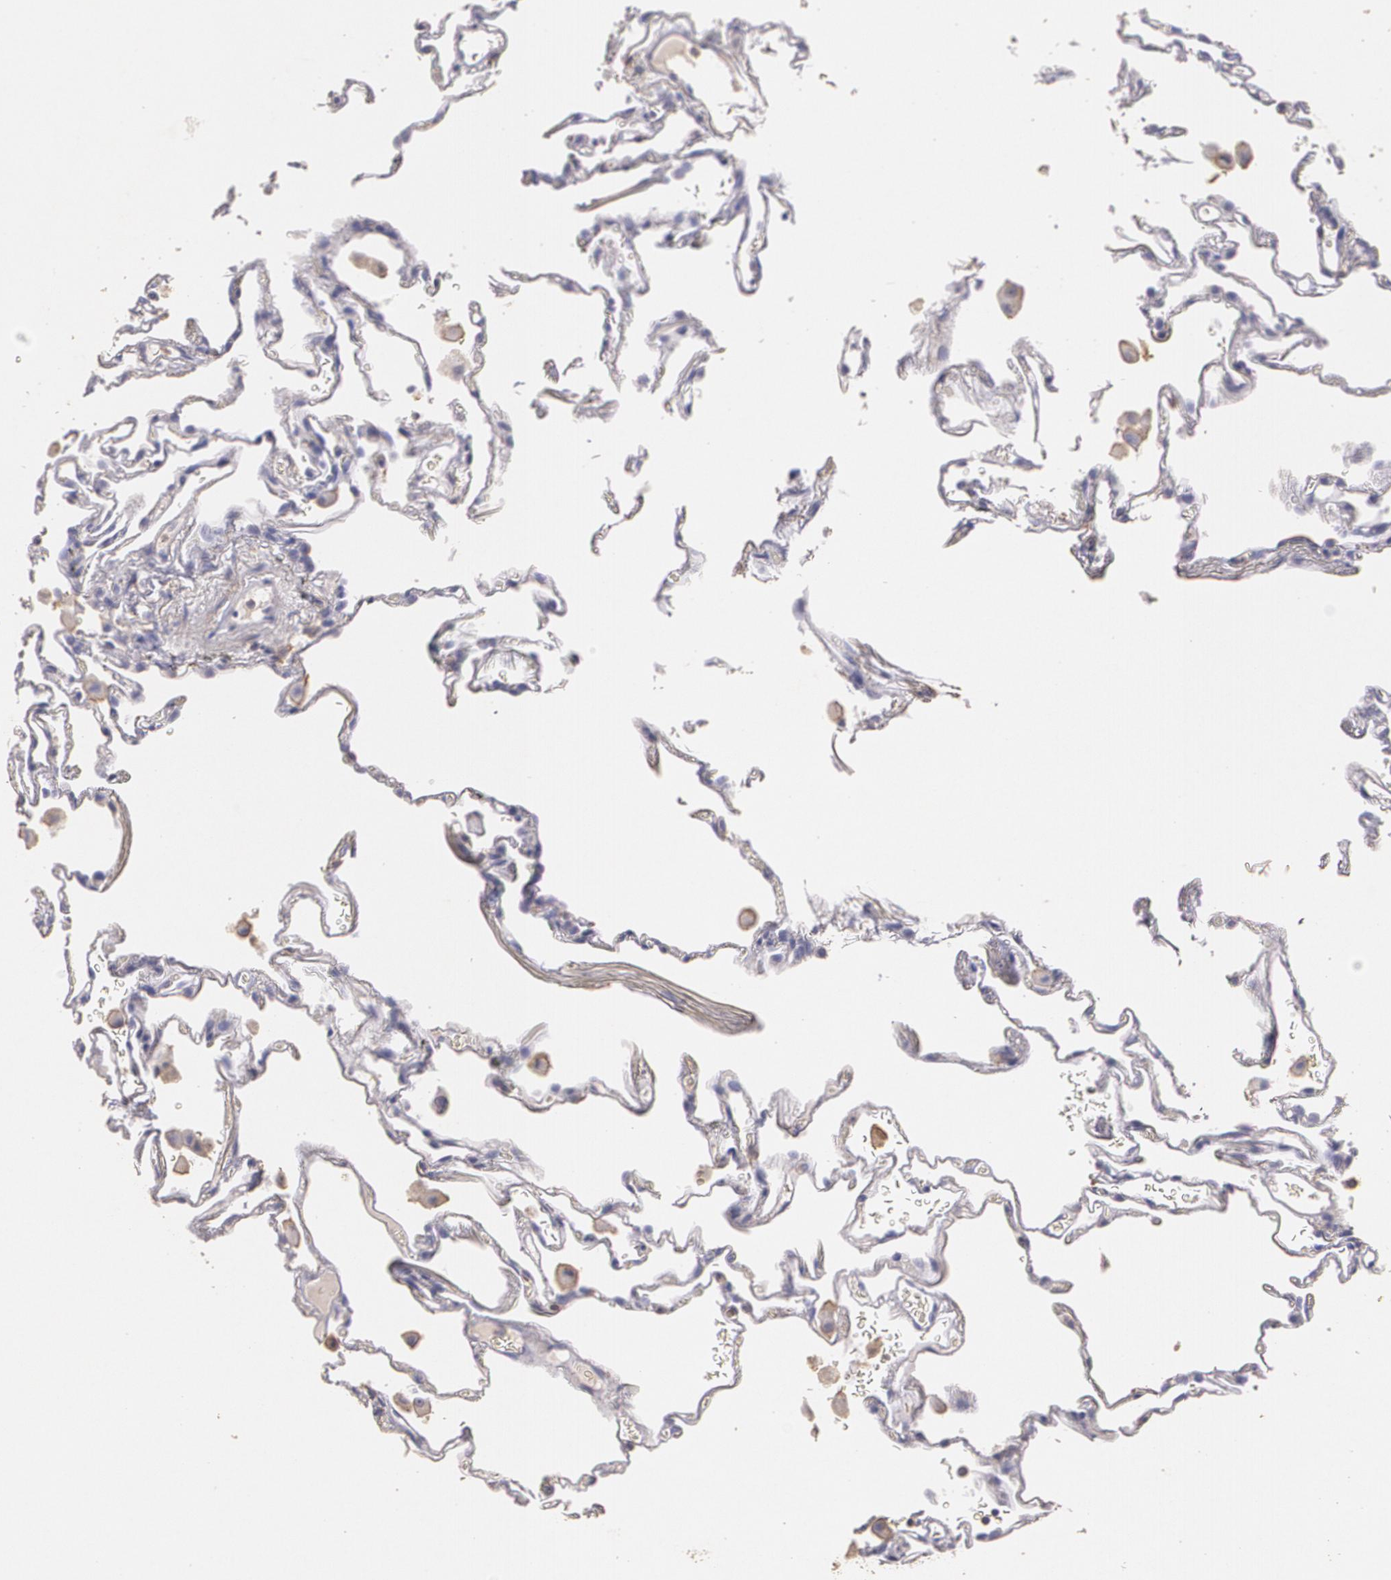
{"staining": {"intensity": "negative", "quantity": "none", "location": "none"}, "tissue": "lung", "cell_type": "Alveolar cells", "image_type": "normal", "snomed": [{"axis": "morphology", "description": "Normal tissue, NOS"}, {"axis": "morphology", "description": "Inflammation, NOS"}, {"axis": "topography", "description": "Lung"}], "caption": "Protein analysis of benign lung displays no significant positivity in alveolar cells. (DAB (3,3'-diaminobenzidine) IHC visualized using brightfield microscopy, high magnification).", "gene": "TGFBR1", "patient": {"sex": "male", "age": 69}}